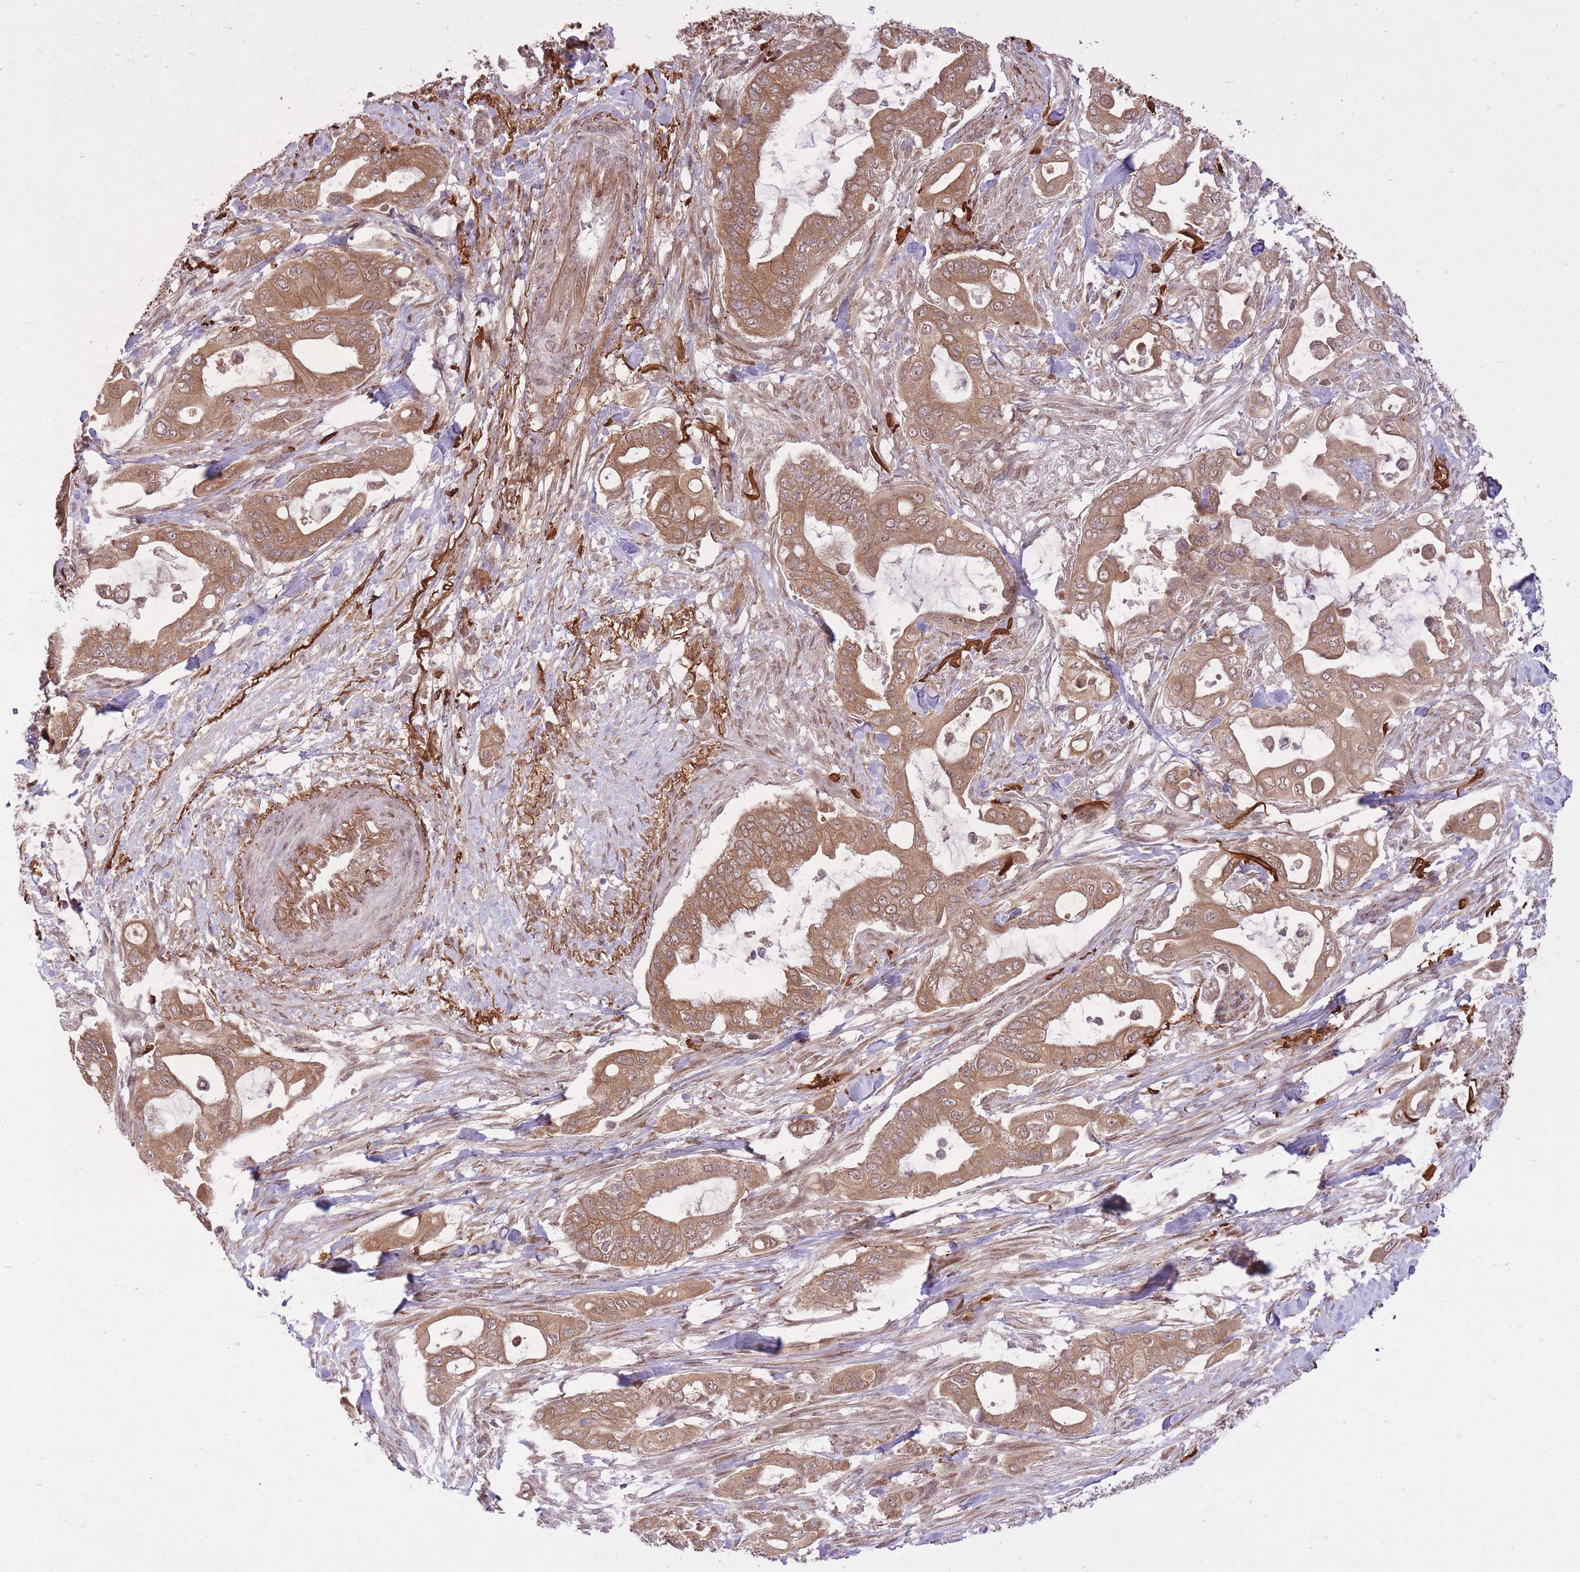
{"staining": {"intensity": "moderate", "quantity": ">75%", "location": "cytoplasmic/membranous"}, "tissue": "pancreatic cancer", "cell_type": "Tumor cells", "image_type": "cancer", "snomed": [{"axis": "morphology", "description": "Adenocarcinoma, NOS"}, {"axis": "topography", "description": "Pancreas"}], "caption": "Immunohistochemical staining of human pancreatic cancer exhibits medium levels of moderate cytoplasmic/membranous expression in approximately >75% of tumor cells.", "gene": "ZNF391", "patient": {"sex": "male", "age": 57}}